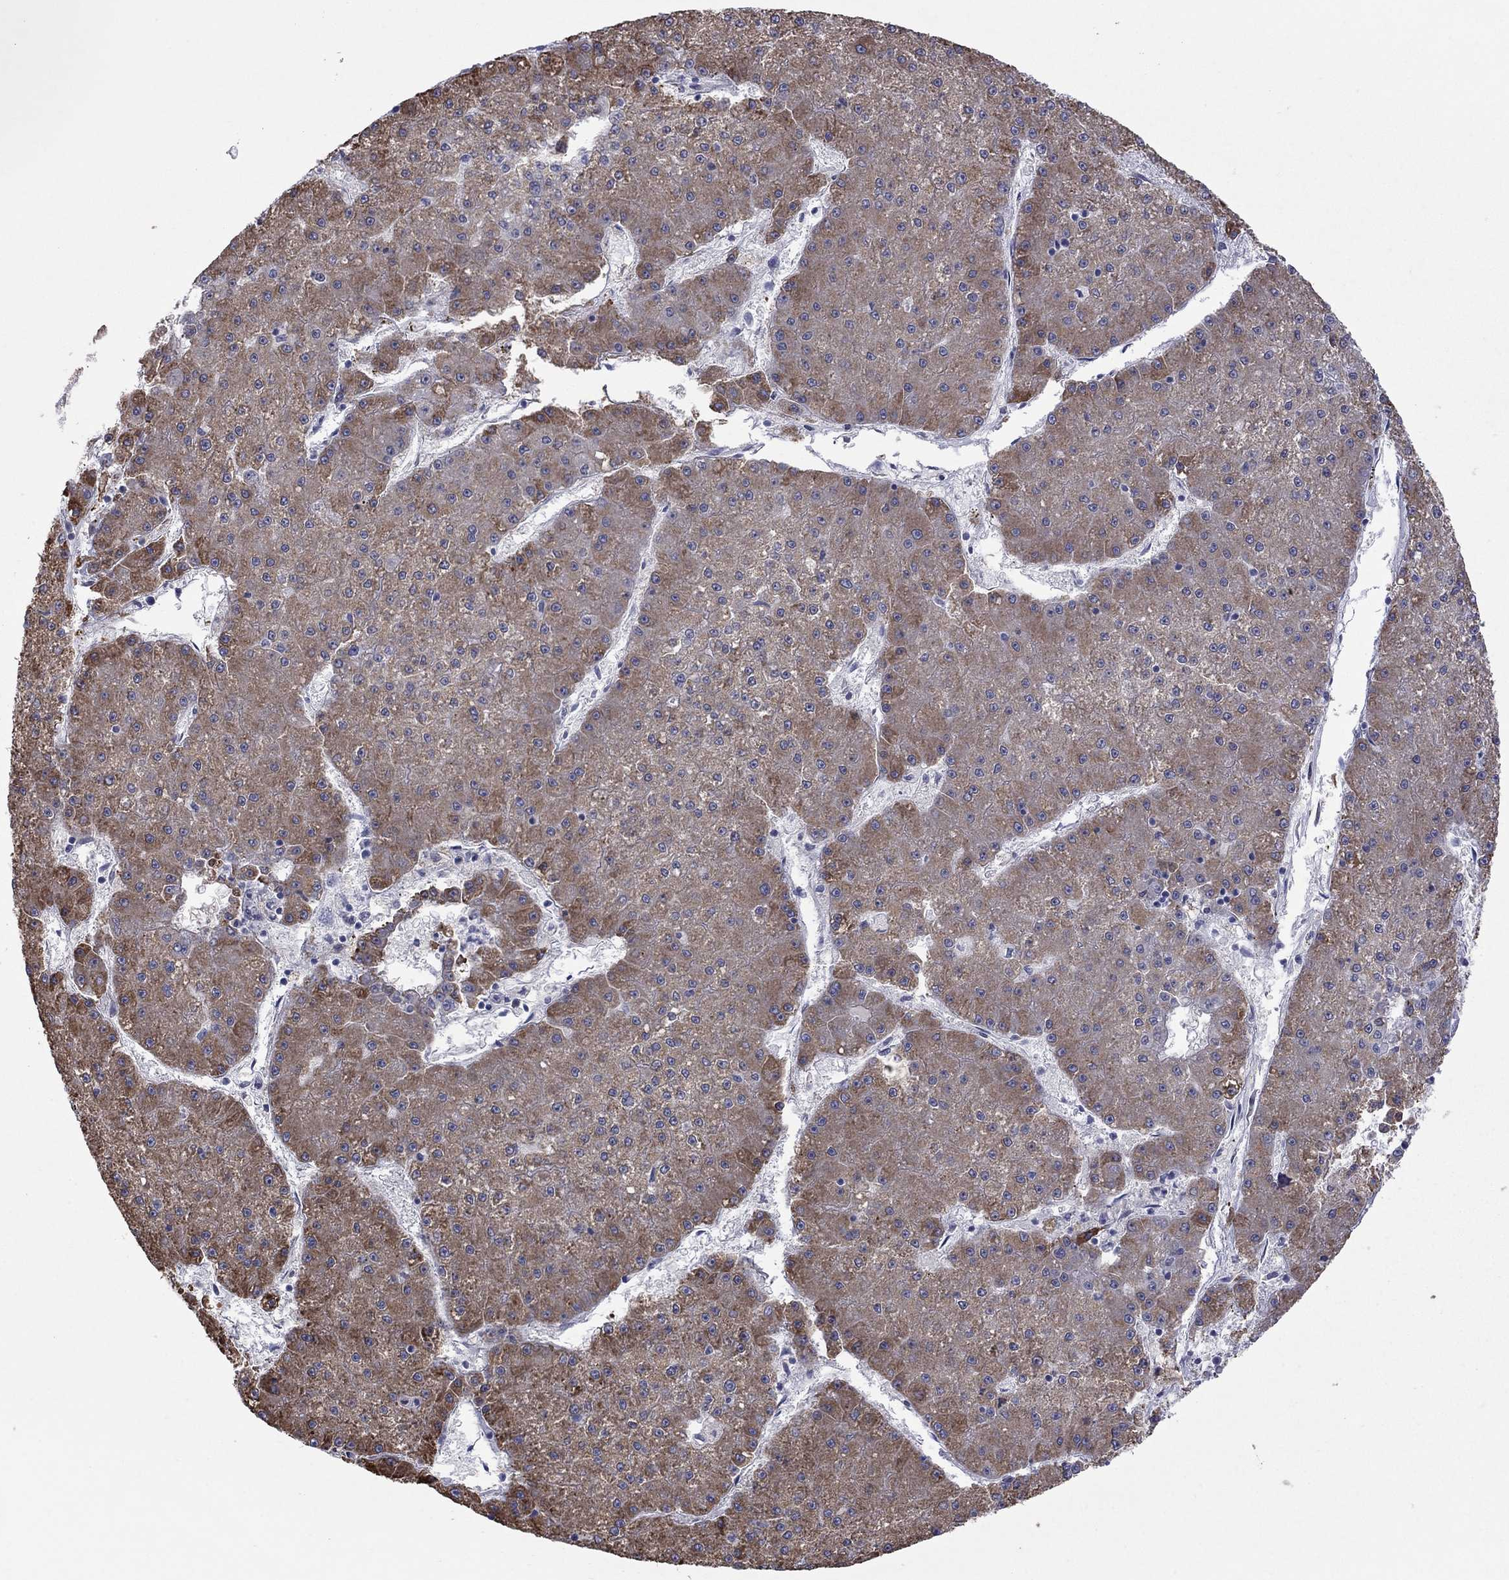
{"staining": {"intensity": "moderate", "quantity": "25%-75%", "location": "cytoplasmic/membranous"}, "tissue": "liver cancer", "cell_type": "Tumor cells", "image_type": "cancer", "snomed": [{"axis": "morphology", "description": "Carcinoma, Hepatocellular, NOS"}, {"axis": "topography", "description": "Liver"}], "caption": "The image reveals immunohistochemical staining of hepatocellular carcinoma (liver). There is moderate cytoplasmic/membranous positivity is present in about 25%-75% of tumor cells.", "gene": "TMPRSS11A", "patient": {"sex": "male", "age": 73}}